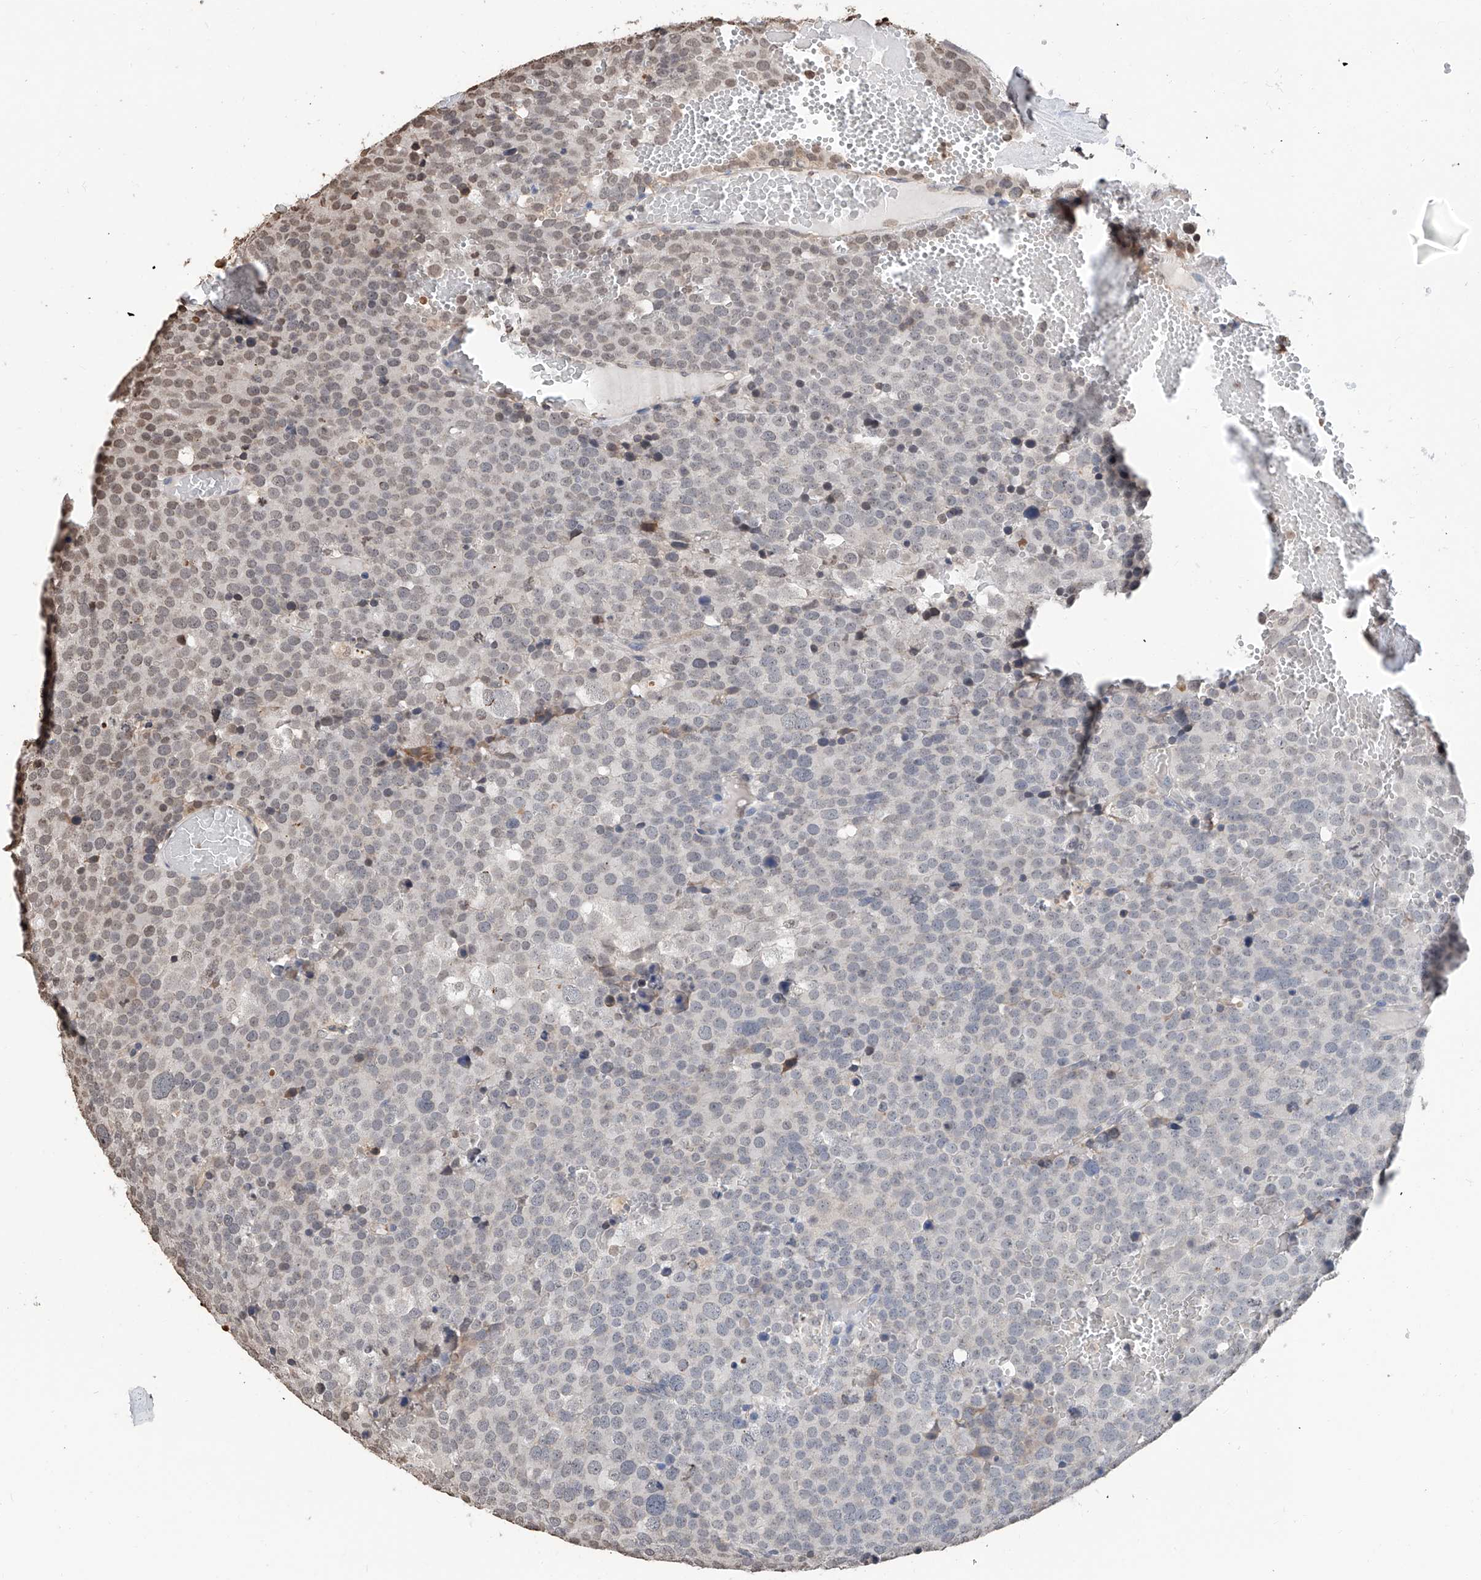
{"staining": {"intensity": "negative", "quantity": "none", "location": "none"}, "tissue": "testis cancer", "cell_type": "Tumor cells", "image_type": "cancer", "snomed": [{"axis": "morphology", "description": "Seminoma, NOS"}, {"axis": "topography", "description": "Testis"}], "caption": "Tumor cells are negative for protein expression in human seminoma (testis).", "gene": "RP9", "patient": {"sex": "male", "age": 71}}